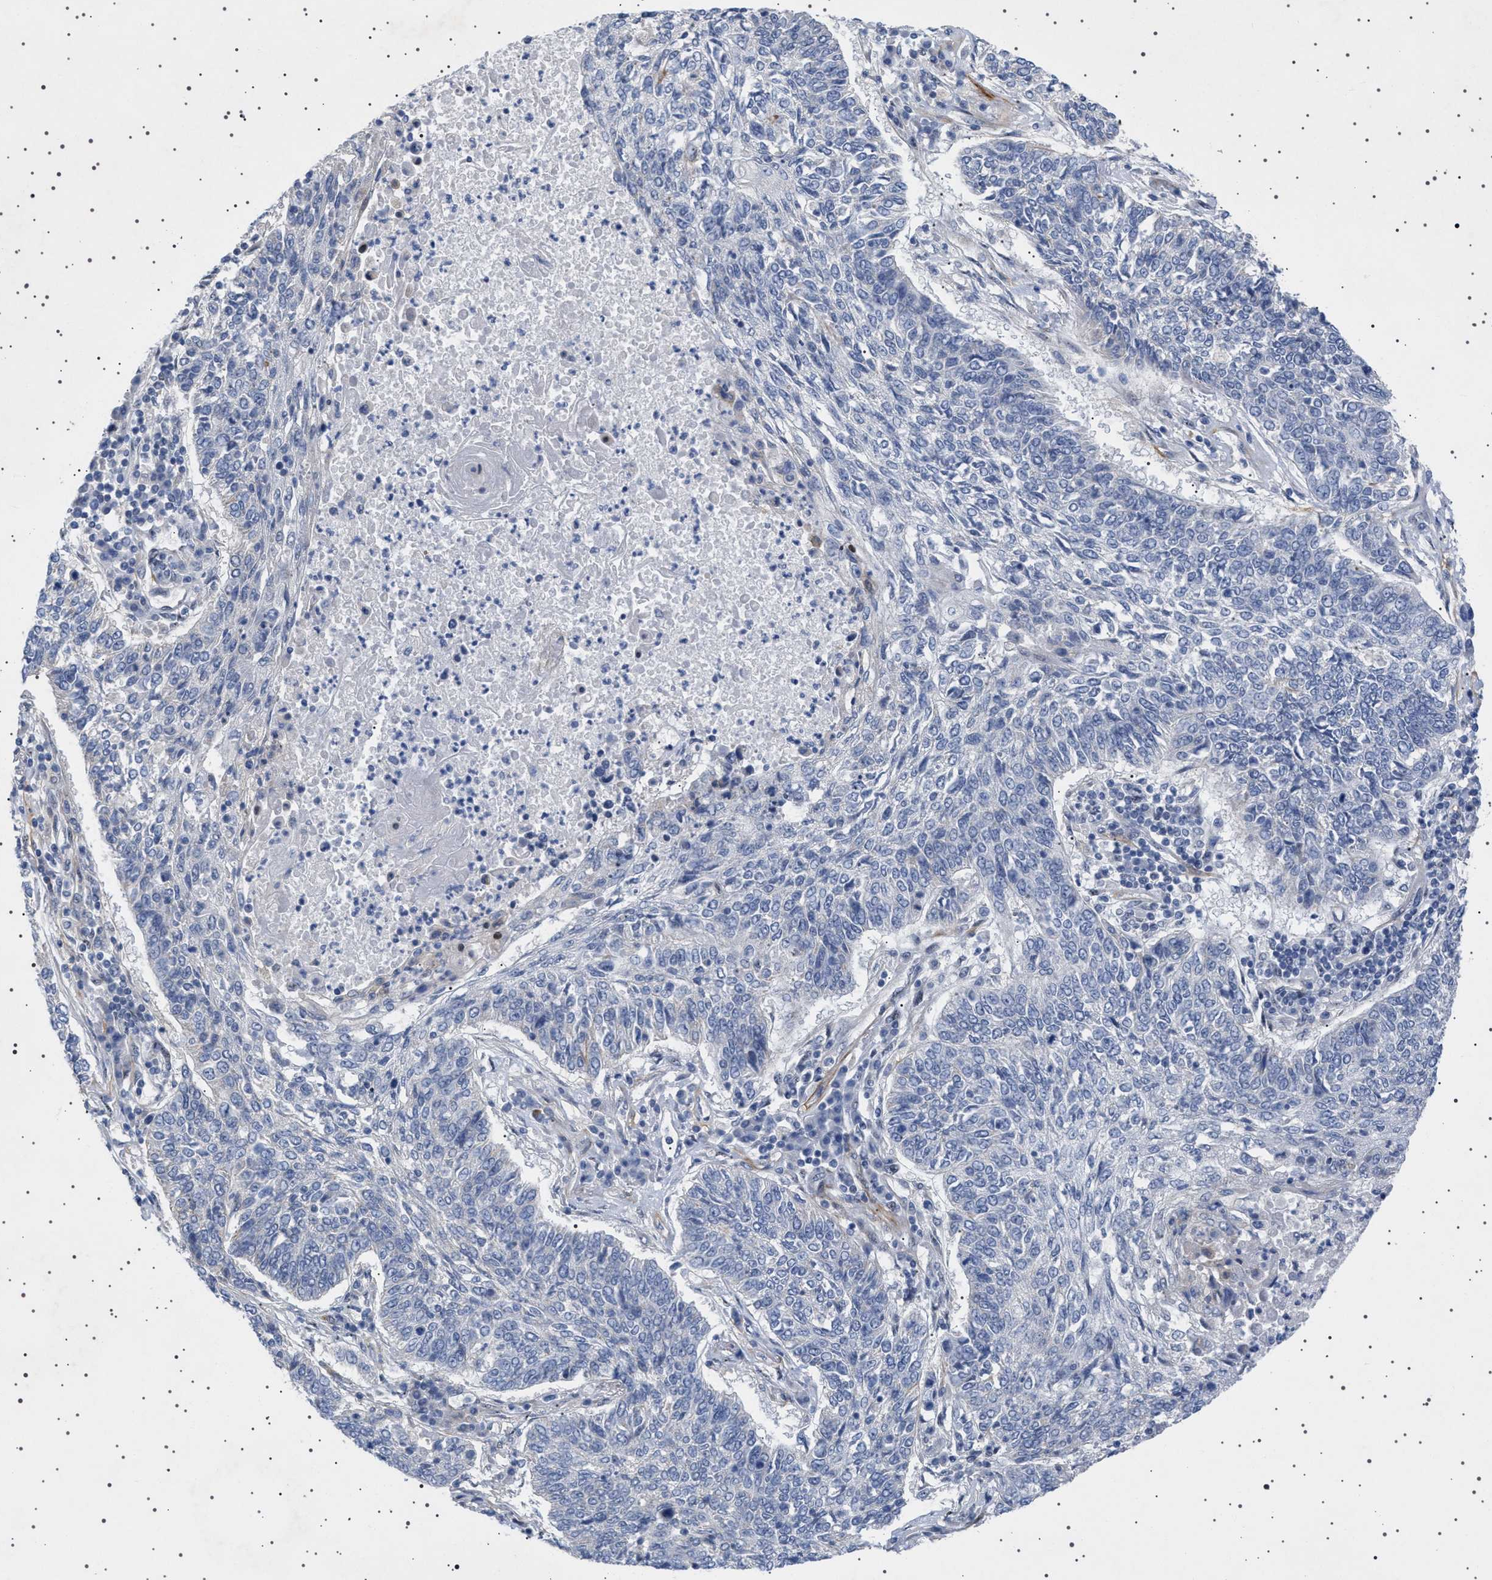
{"staining": {"intensity": "negative", "quantity": "none", "location": "none"}, "tissue": "lung cancer", "cell_type": "Tumor cells", "image_type": "cancer", "snomed": [{"axis": "morphology", "description": "Normal tissue, NOS"}, {"axis": "morphology", "description": "Squamous cell carcinoma, NOS"}, {"axis": "topography", "description": "Cartilage tissue"}, {"axis": "topography", "description": "Bronchus"}, {"axis": "topography", "description": "Lung"}], "caption": "Squamous cell carcinoma (lung) was stained to show a protein in brown. There is no significant staining in tumor cells.", "gene": "HTR1A", "patient": {"sex": "female", "age": 49}}